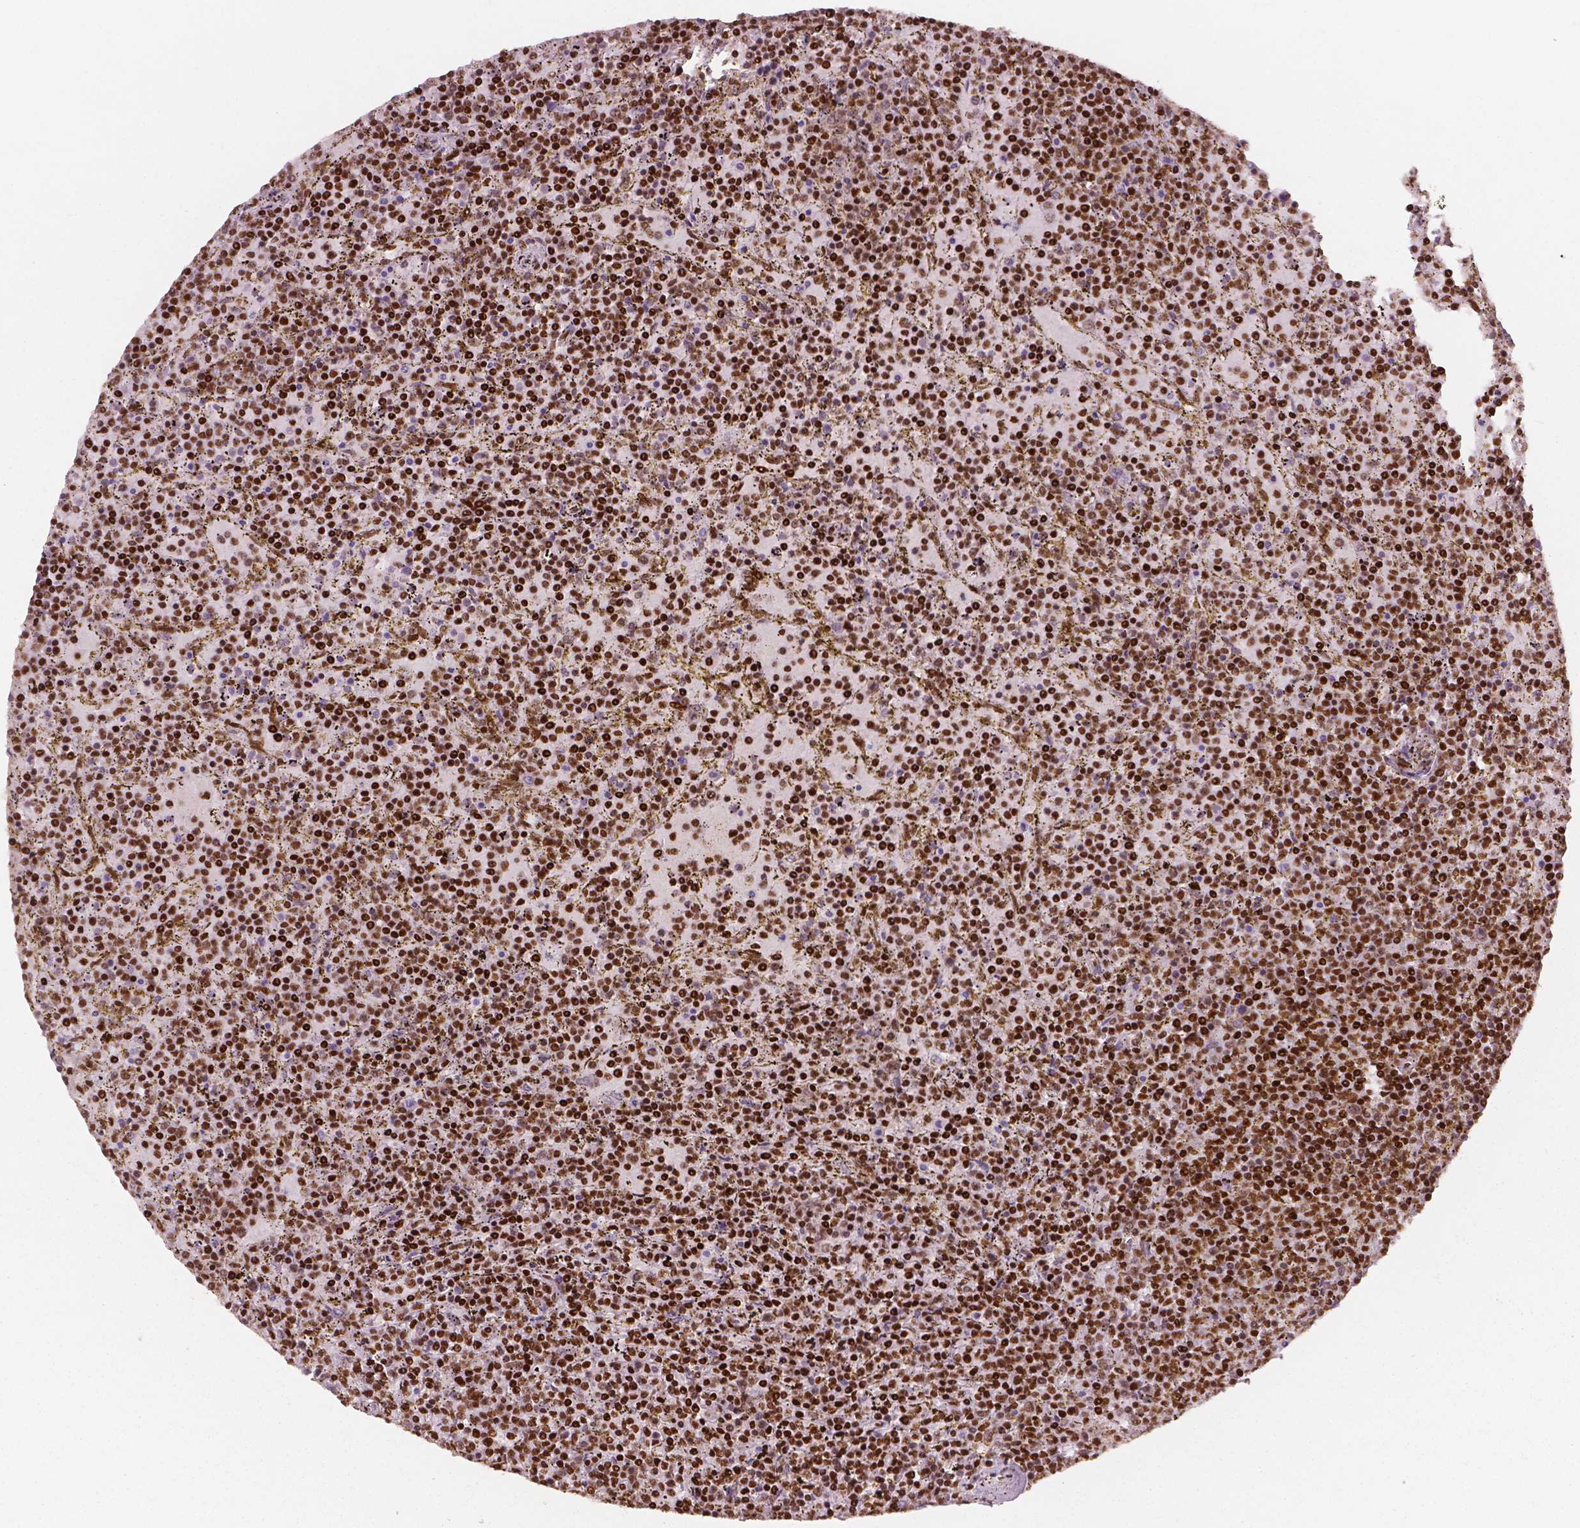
{"staining": {"intensity": "strong", "quantity": ">75%", "location": "nuclear"}, "tissue": "lymphoma", "cell_type": "Tumor cells", "image_type": "cancer", "snomed": [{"axis": "morphology", "description": "Malignant lymphoma, non-Hodgkin's type, Low grade"}, {"axis": "topography", "description": "Spleen"}], "caption": "Immunohistochemistry micrograph of neoplastic tissue: lymphoma stained using immunohistochemistry displays high levels of strong protein expression localized specifically in the nuclear of tumor cells, appearing as a nuclear brown color.", "gene": "BRD4", "patient": {"sex": "female", "age": 77}}